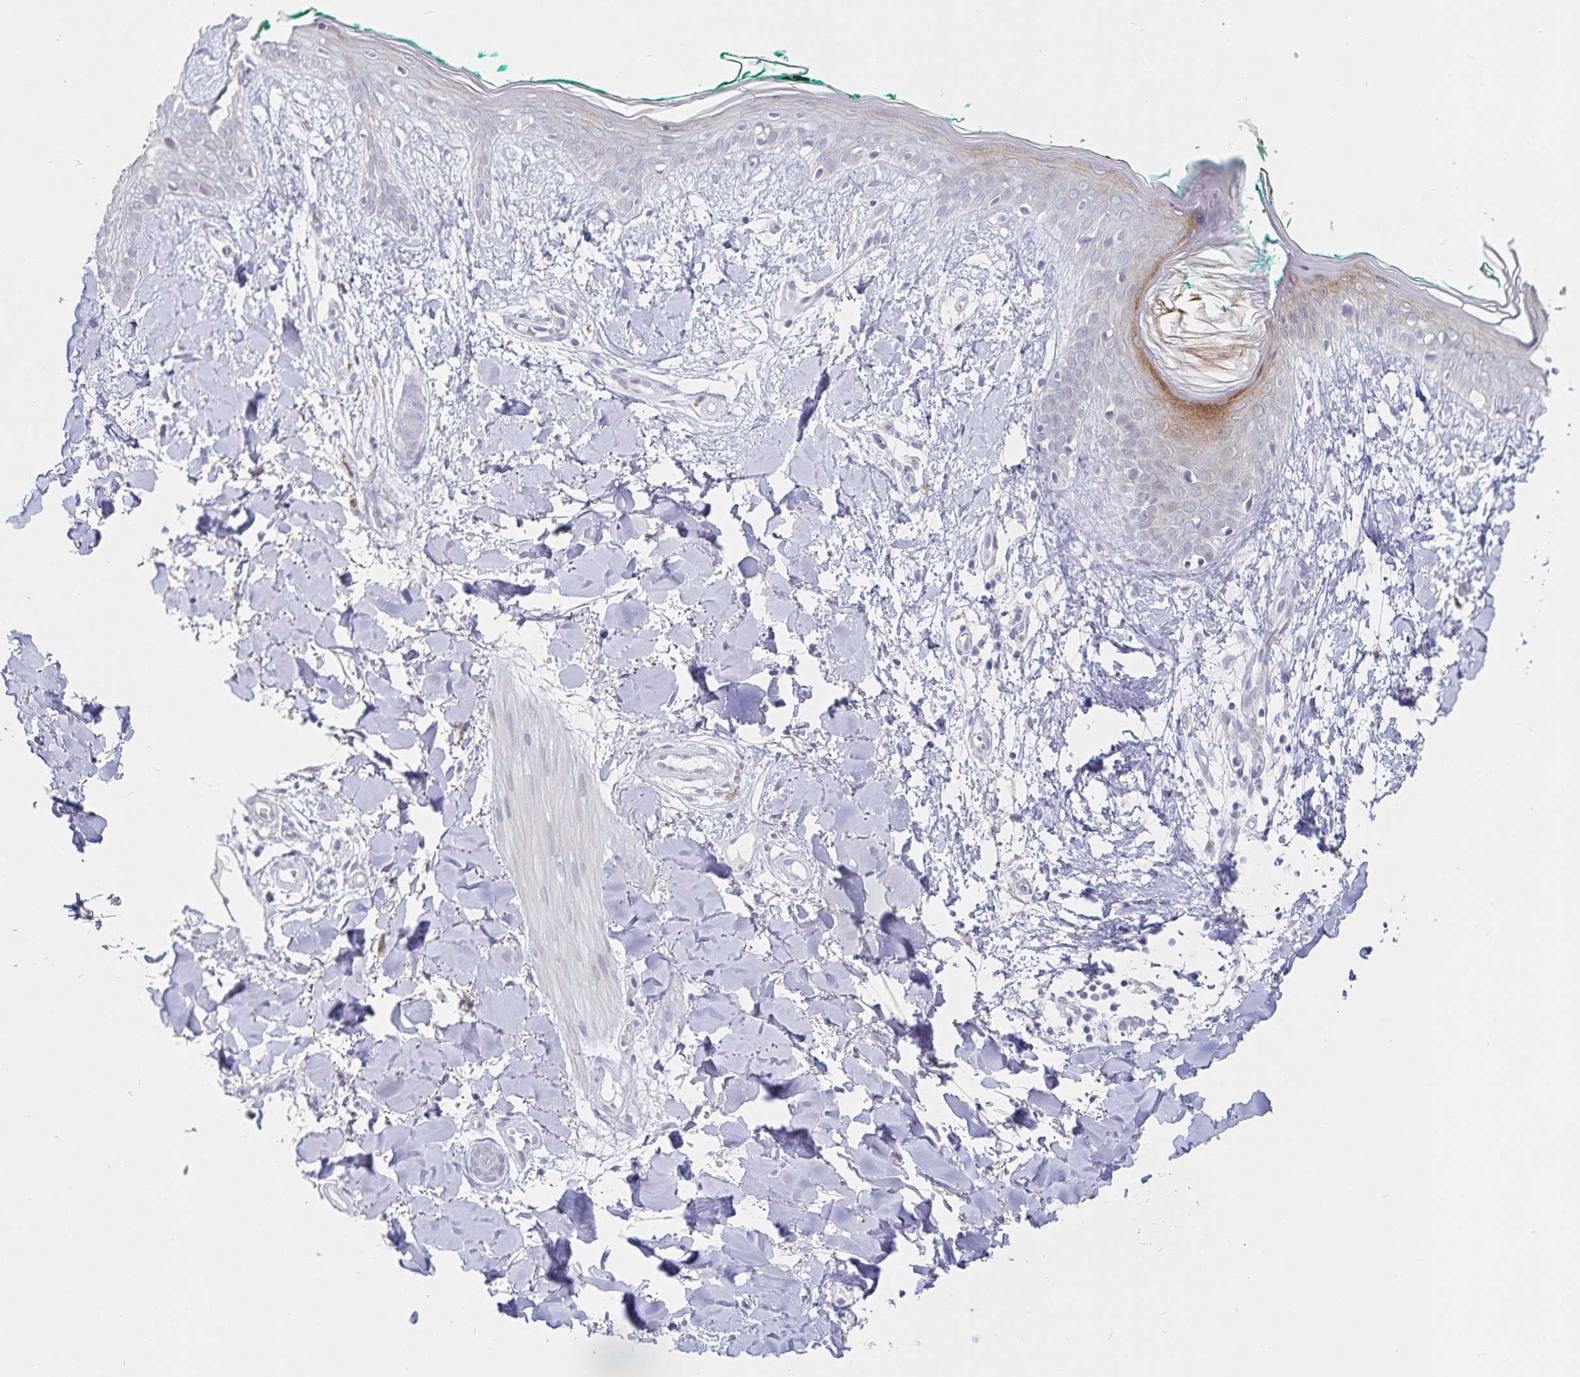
{"staining": {"intensity": "negative", "quantity": "none", "location": "none"}, "tissue": "skin", "cell_type": "Fibroblasts", "image_type": "normal", "snomed": [{"axis": "morphology", "description": "Normal tissue, NOS"}, {"axis": "topography", "description": "Skin"}], "caption": "High power microscopy image of an immunohistochemistry (IHC) micrograph of benign skin, revealing no significant expression in fibroblasts. (DAB (3,3'-diaminobenzidine) immunohistochemistry visualized using brightfield microscopy, high magnification).", "gene": "S100G", "patient": {"sex": "female", "age": 34}}